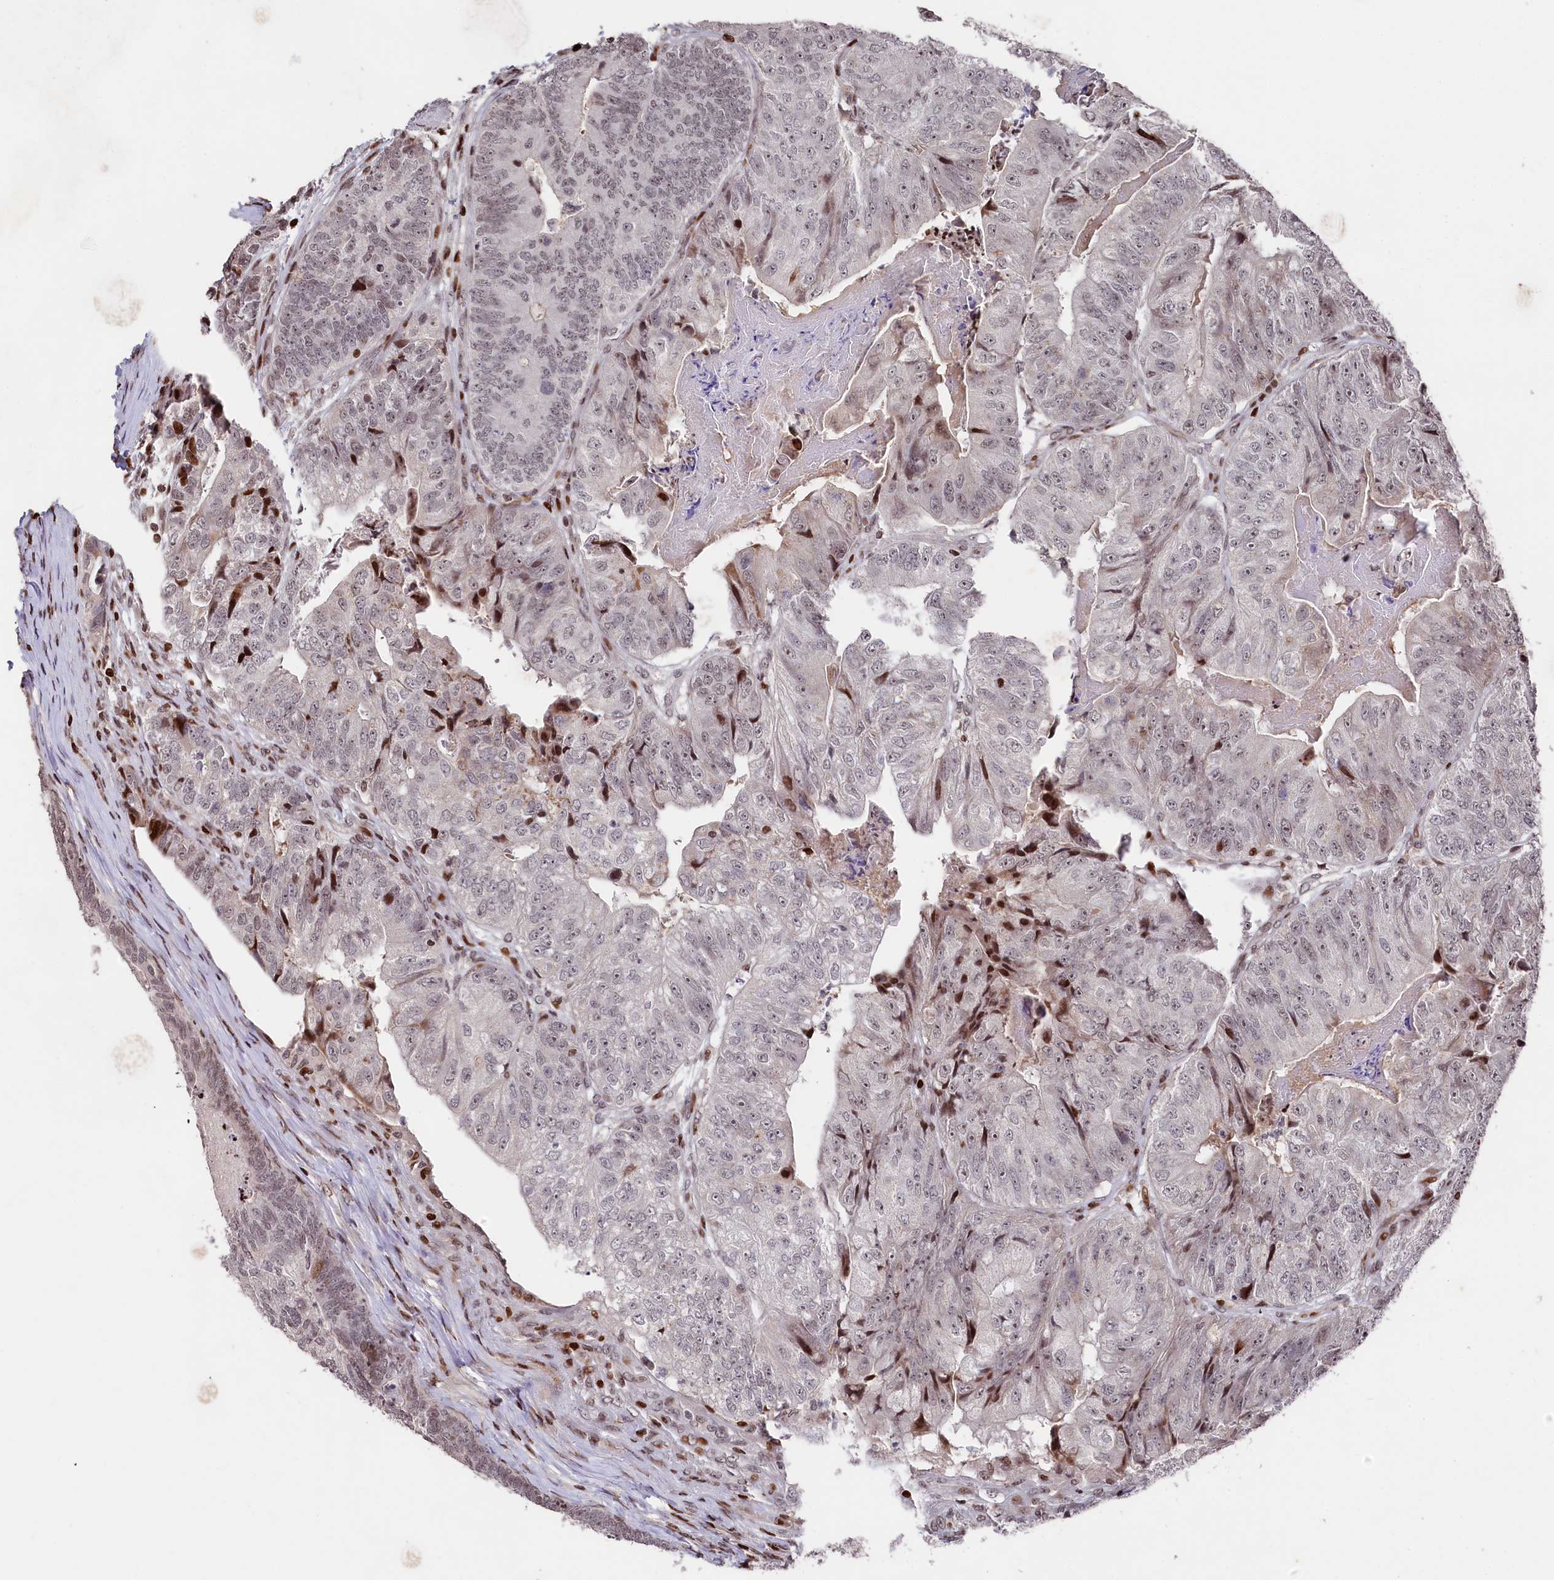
{"staining": {"intensity": "strong", "quantity": "<25%", "location": "nuclear"}, "tissue": "colorectal cancer", "cell_type": "Tumor cells", "image_type": "cancer", "snomed": [{"axis": "morphology", "description": "Adenocarcinoma, NOS"}, {"axis": "topography", "description": "Colon"}], "caption": "A photomicrograph of human colorectal cancer stained for a protein displays strong nuclear brown staining in tumor cells. Immunohistochemistry stains the protein of interest in brown and the nuclei are stained blue.", "gene": "MCF2L2", "patient": {"sex": "female", "age": 67}}